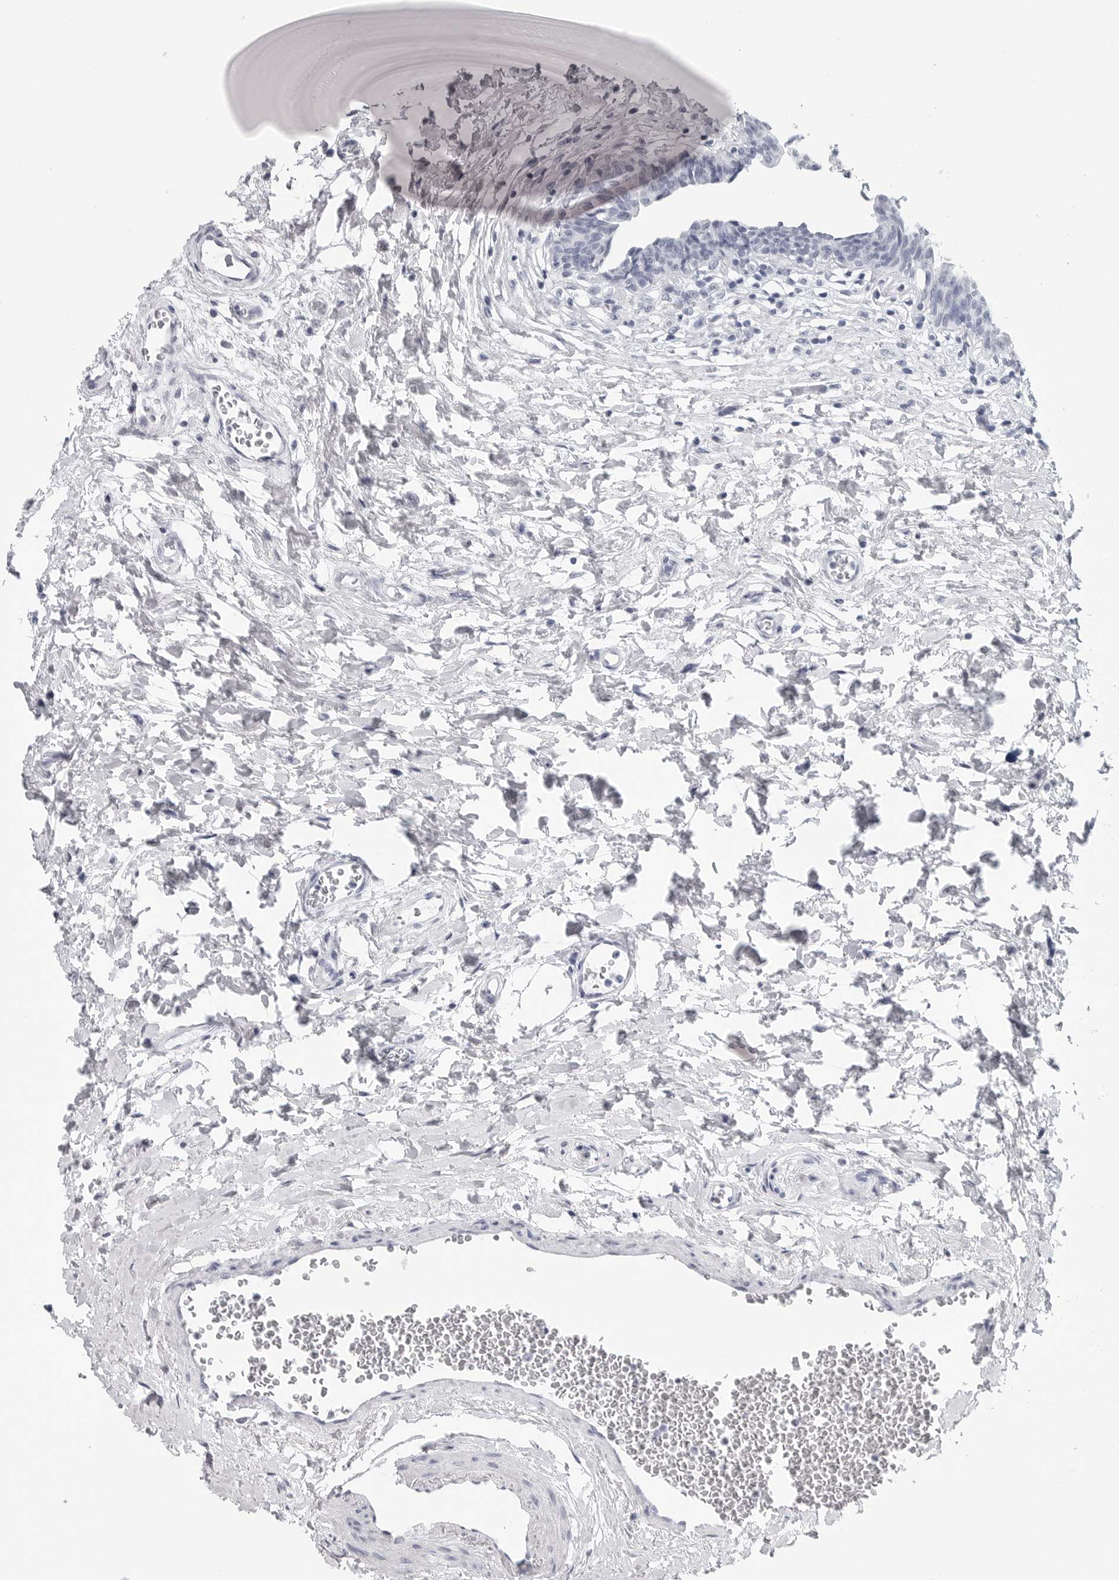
{"staining": {"intensity": "negative", "quantity": "none", "location": "none"}, "tissue": "urinary bladder", "cell_type": "Urothelial cells", "image_type": "normal", "snomed": [{"axis": "morphology", "description": "Normal tissue, NOS"}, {"axis": "topography", "description": "Urinary bladder"}], "caption": "DAB immunohistochemical staining of benign urinary bladder demonstrates no significant positivity in urothelial cells.", "gene": "CSH1", "patient": {"sex": "male", "age": 83}}